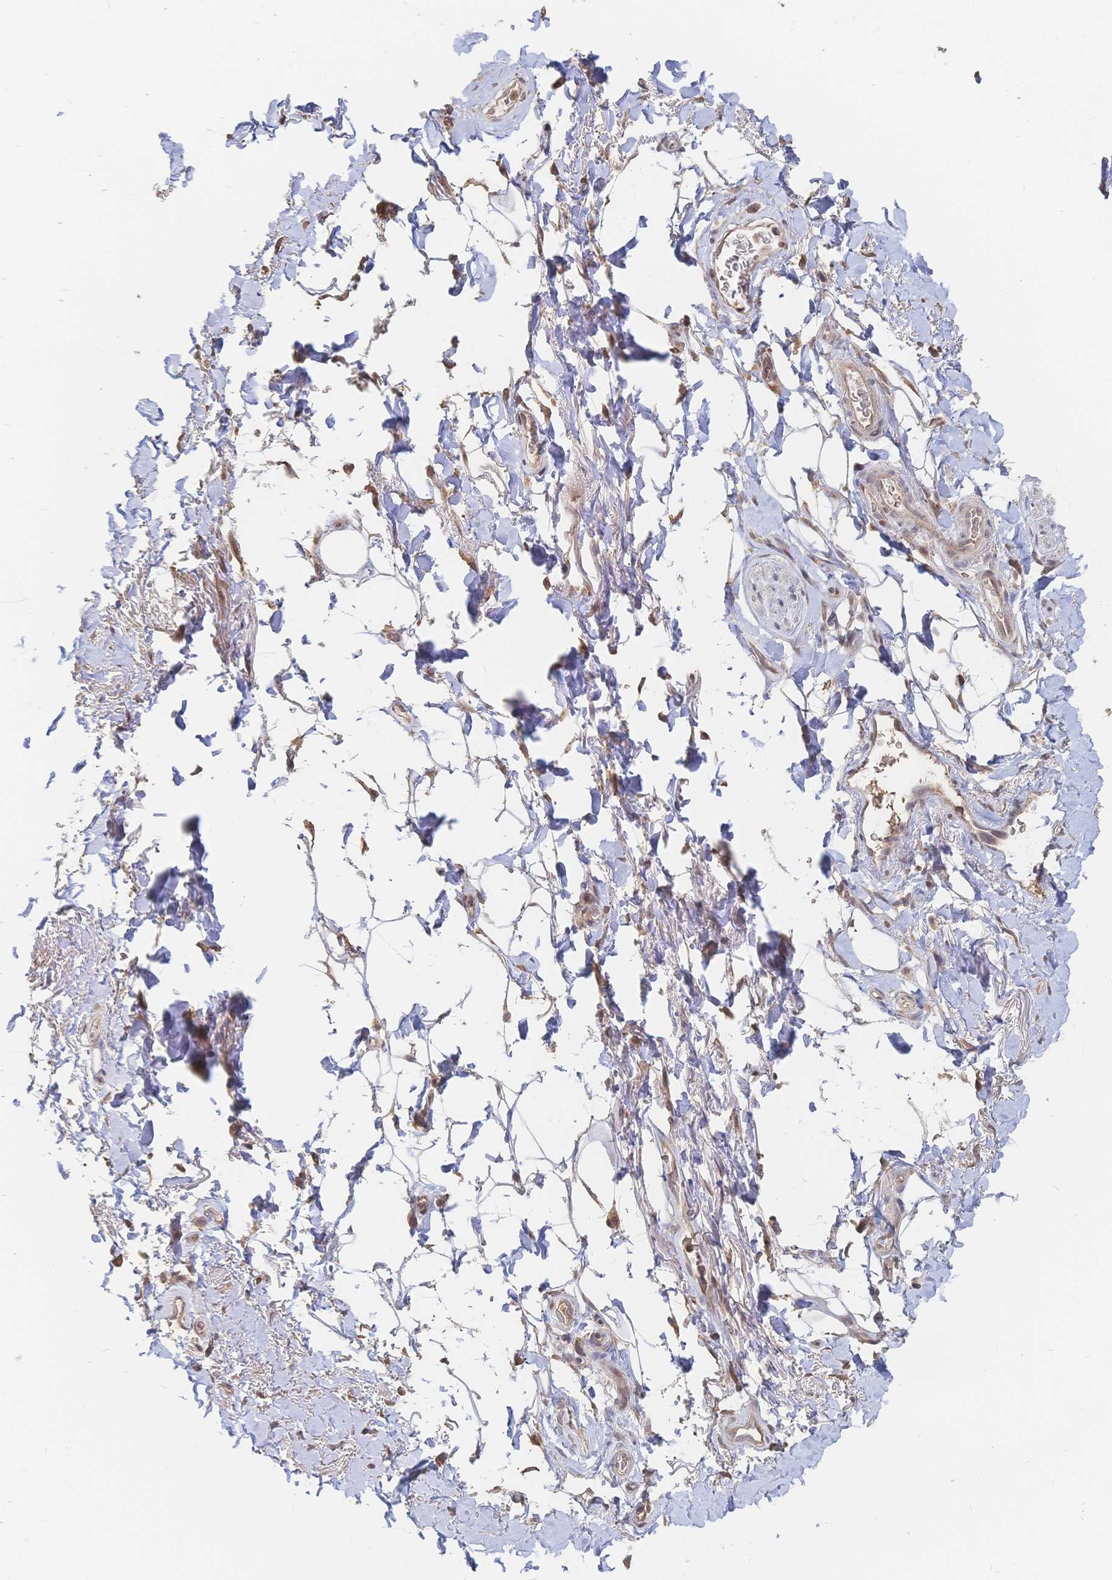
{"staining": {"intensity": "moderate", "quantity": "25%-75%", "location": "cytoplasmic/membranous"}, "tissue": "adipose tissue", "cell_type": "Adipocytes", "image_type": "normal", "snomed": [{"axis": "morphology", "description": "Normal tissue, NOS"}, {"axis": "topography", "description": "Anal"}, {"axis": "topography", "description": "Peripheral nerve tissue"}], "caption": "This image demonstrates immunohistochemistry (IHC) staining of normal adipose tissue, with medium moderate cytoplasmic/membranous expression in approximately 25%-75% of adipocytes.", "gene": "LRP5", "patient": {"sex": "male", "age": 53}}